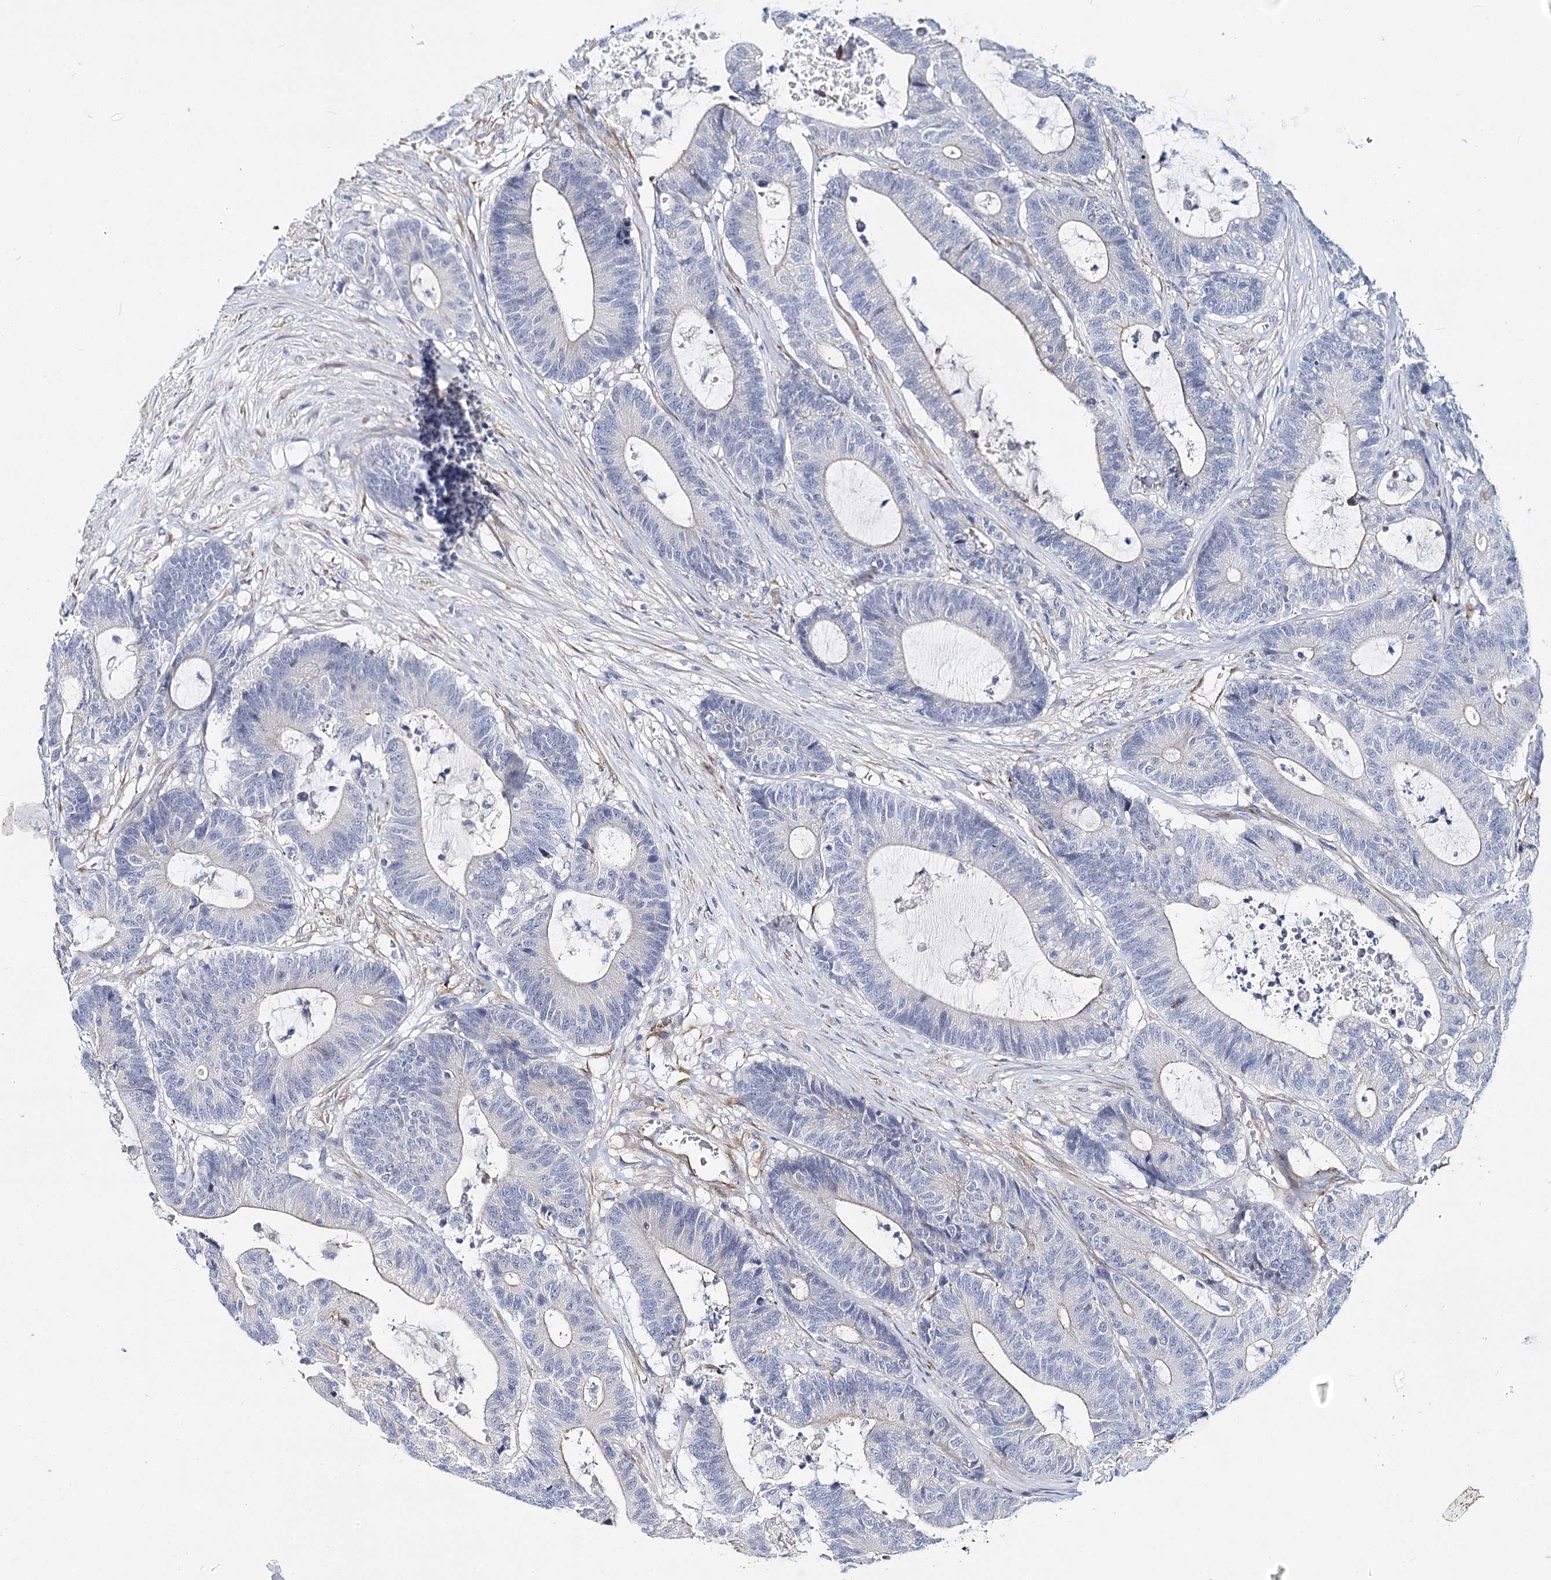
{"staining": {"intensity": "negative", "quantity": "none", "location": "none"}, "tissue": "colorectal cancer", "cell_type": "Tumor cells", "image_type": "cancer", "snomed": [{"axis": "morphology", "description": "Adenocarcinoma, NOS"}, {"axis": "topography", "description": "Colon"}], "caption": "Immunohistochemical staining of human colorectal cancer (adenocarcinoma) shows no significant staining in tumor cells.", "gene": "TEX12", "patient": {"sex": "female", "age": 84}}